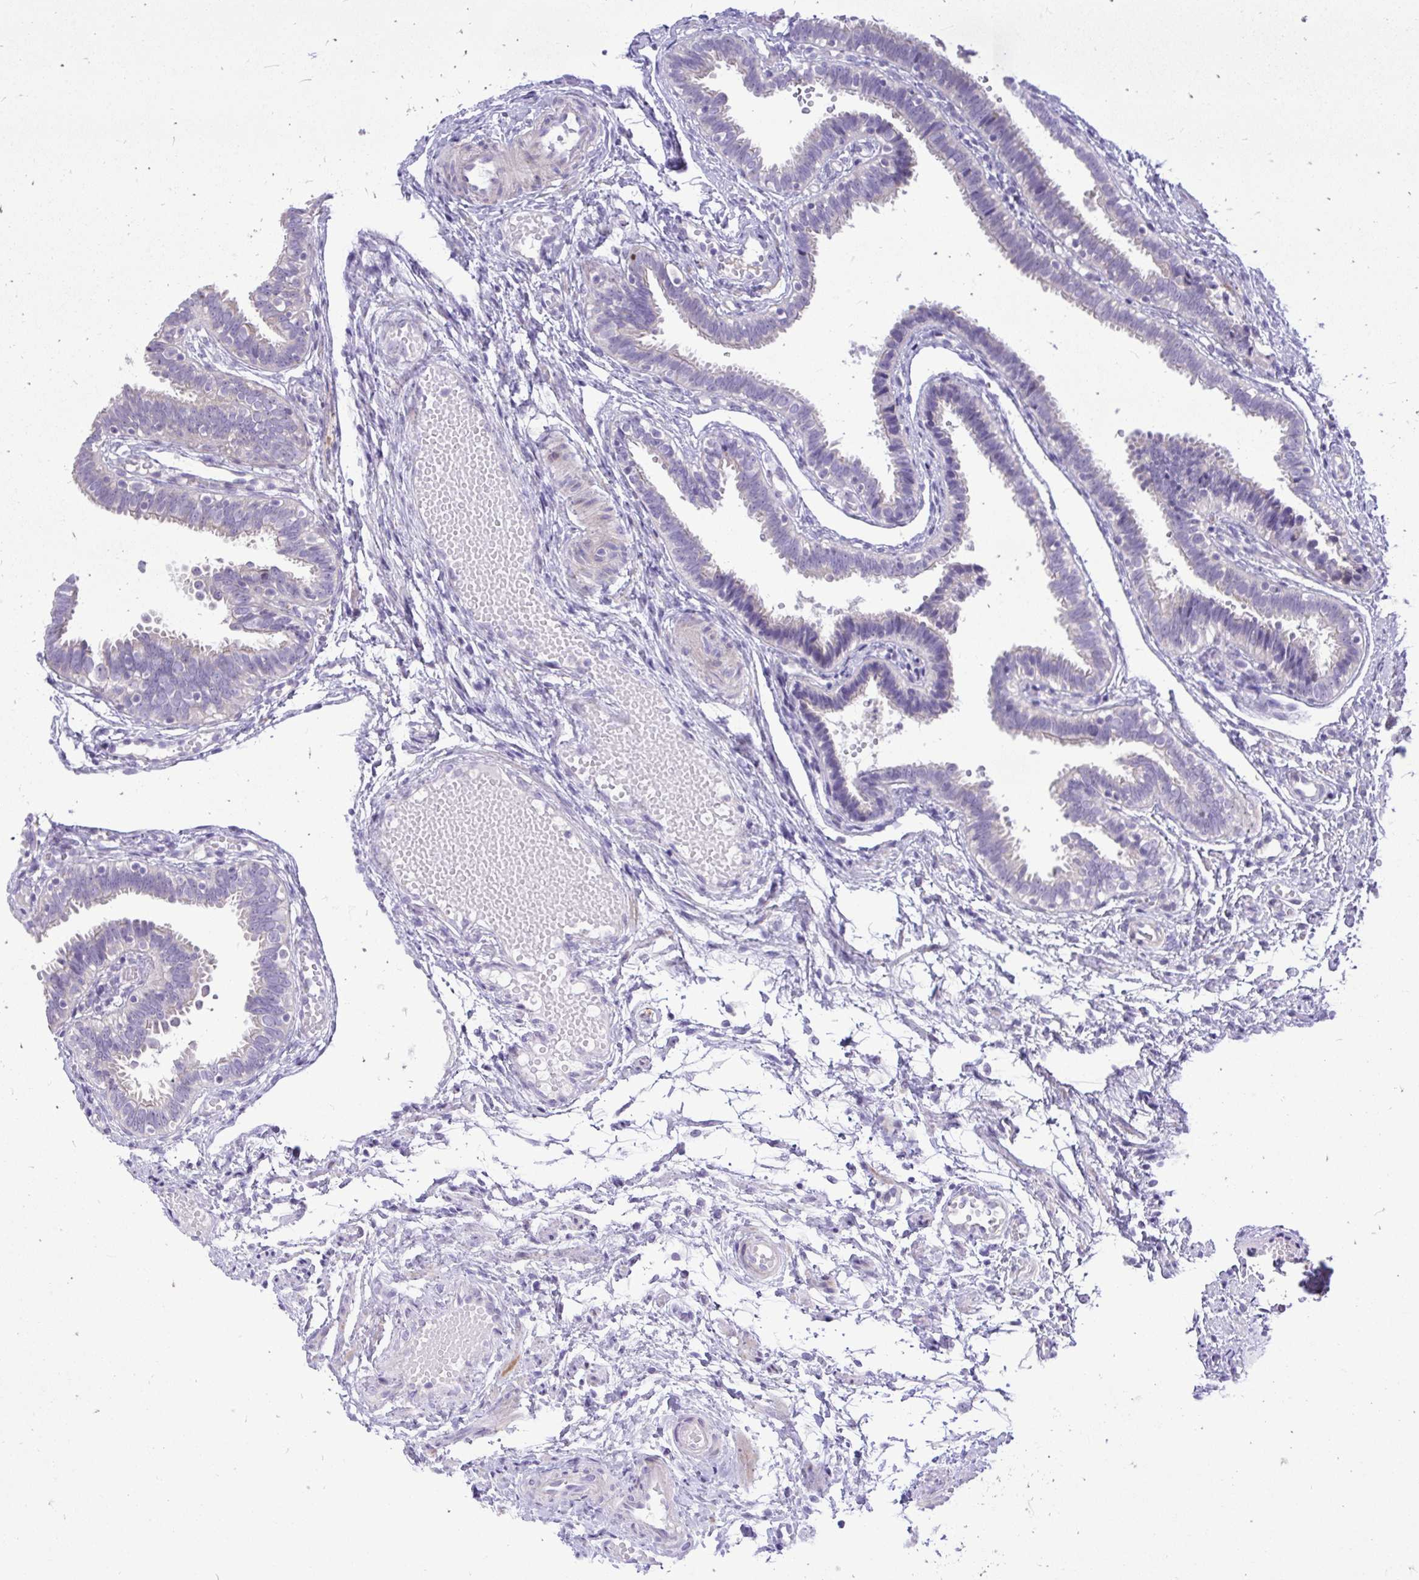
{"staining": {"intensity": "weak", "quantity": "<25%", "location": "cytoplasmic/membranous"}, "tissue": "fallopian tube", "cell_type": "Glandular cells", "image_type": "normal", "snomed": [{"axis": "morphology", "description": "Normal tissue, NOS"}, {"axis": "topography", "description": "Fallopian tube"}], "caption": "There is no significant positivity in glandular cells of fallopian tube. (Brightfield microscopy of DAB (3,3'-diaminobenzidine) immunohistochemistry (IHC) at high magnification).", "gene": "OR8D1", "patient": {"sex": "female", "age": 37}}